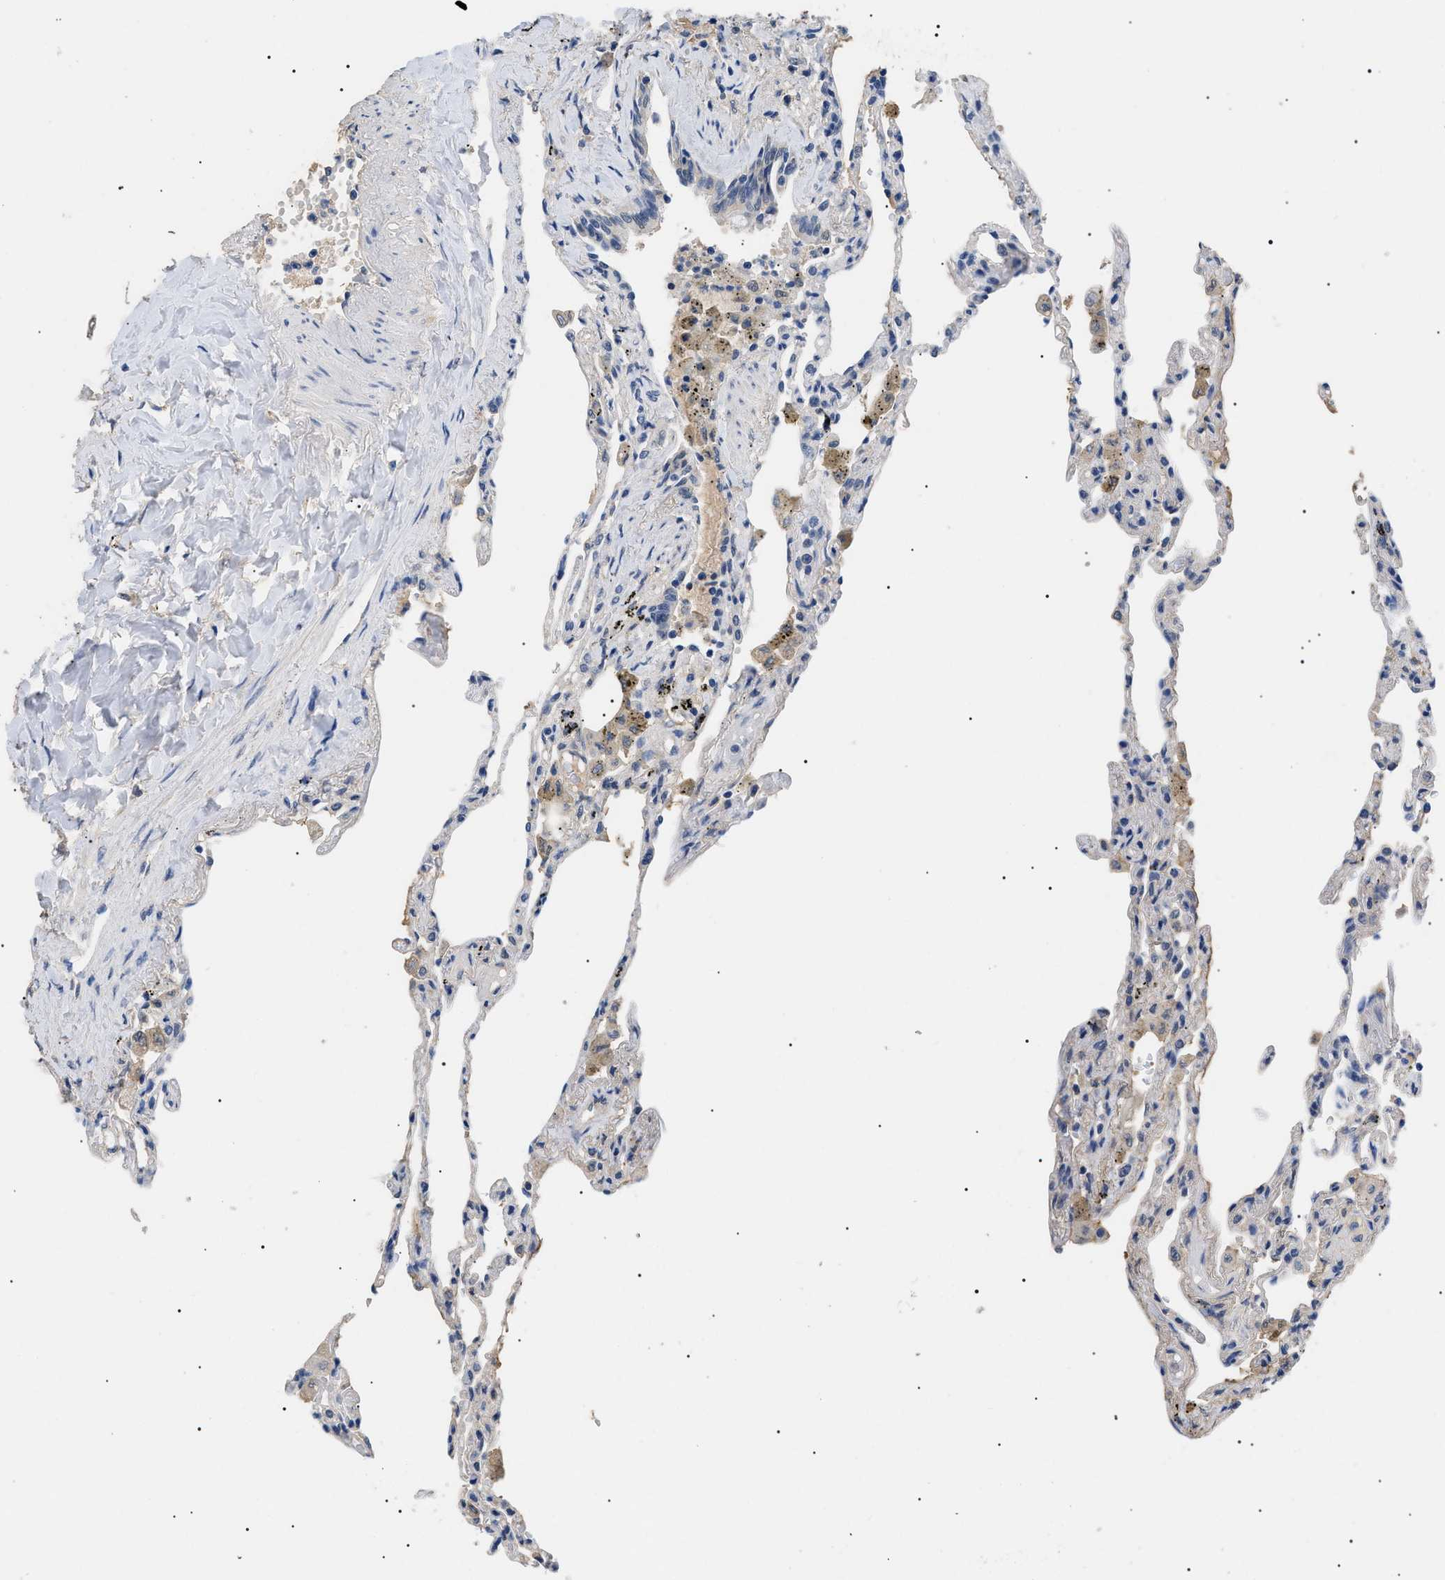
{"staining": {"intensity": "negative", "quantity": "none", "location": "none"}, "tissue": "lung", "cell_type": "Alveolar cells", "image_type": "normal", "snomed": [{"axis": "morphology", "description": "Normal tissue, NOS"}, {"axis": "topography", "description": "Lung"}], "caption": "This histopathology image is of unremarkable lung stained with immunohistochemistry (IHC) to label a protein in brown with the nuclei are counter-stained blue. There is no staining in alveolar cells.", "gene": "PRRT2", "patient": {"sex": "male", "age": 59}}